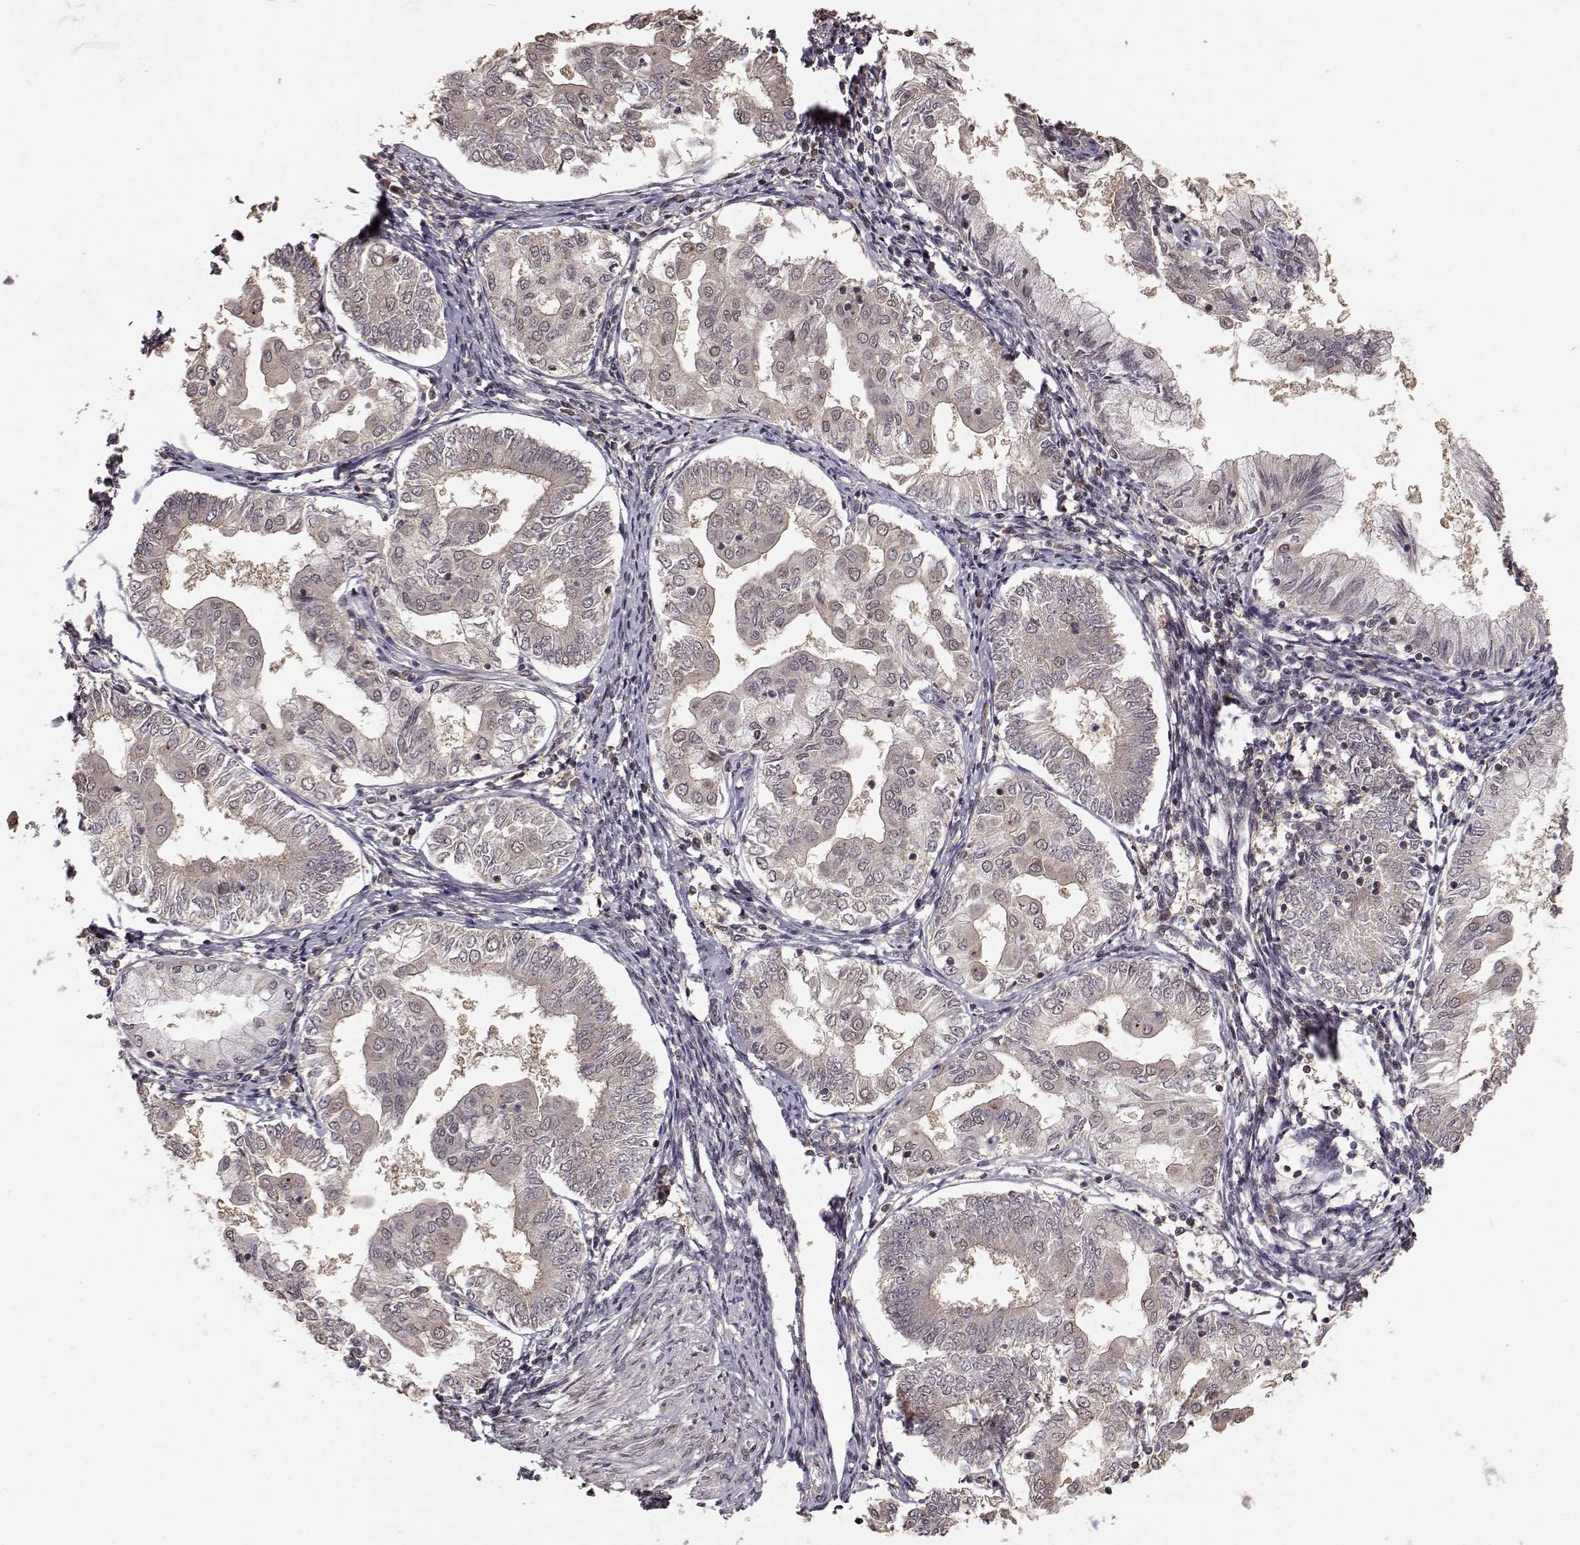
{"staining": {"intensity": "weak", "quantity": "25%-75%", "location": "cytoplasmic/membranous"}, "tissue": "endometrial cancer", "cell_type": "Tumor cells", "image_type": "cancer", "snomed": [{"axis": "morphology", "description": "Adenocarcinoma, NOS"}, {"axis": "topography", "description": "Endometrium"}], "caption": "A high-resolution image shows immunohistochemistry staining of adenocarcinoma (endometrial), which demonstrates weak cytoplasmic/membranous staining in approximately 25%-75% of tumor cells.", "gene": "PLEKHG3", "patient": {"sex": "female", "age": 68}}